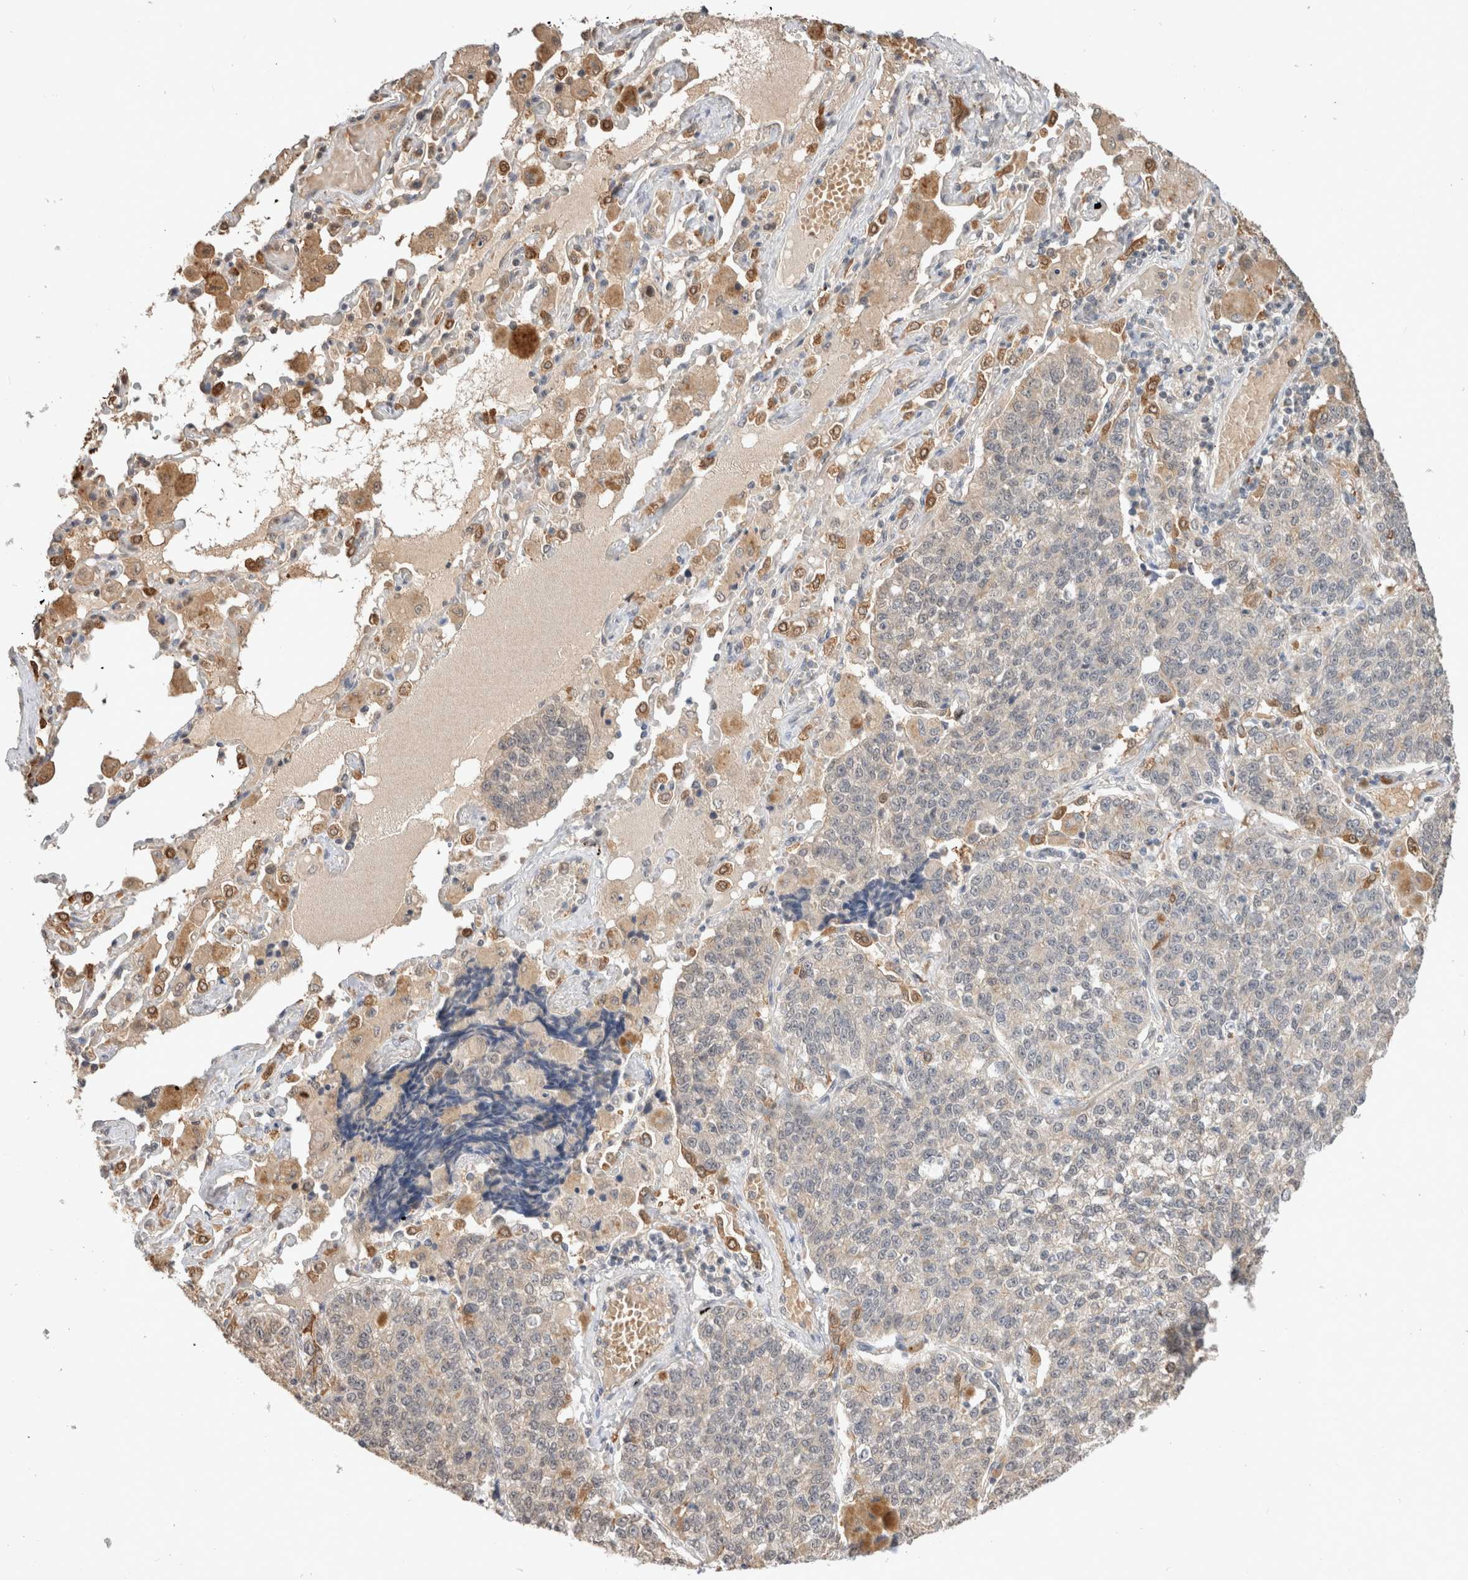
{"staining": {"intensity": "weak", "quantity": "<25%", "location": "cytoplasmic/membranous"}, "tissue": "lung cancer", "cell_type": "Tumor cells", "image_type": "cancer", "snomed": [{"axis": "morphology", "description": "Adenocarcinoma, NOS"}, {"axis": "topography", "description": "Lung"}], "caption": "Tumor cells are negative for protein expression in human lung cancer.", "gene": "CA13", "patient": {"sex": "male", "age": 49}}